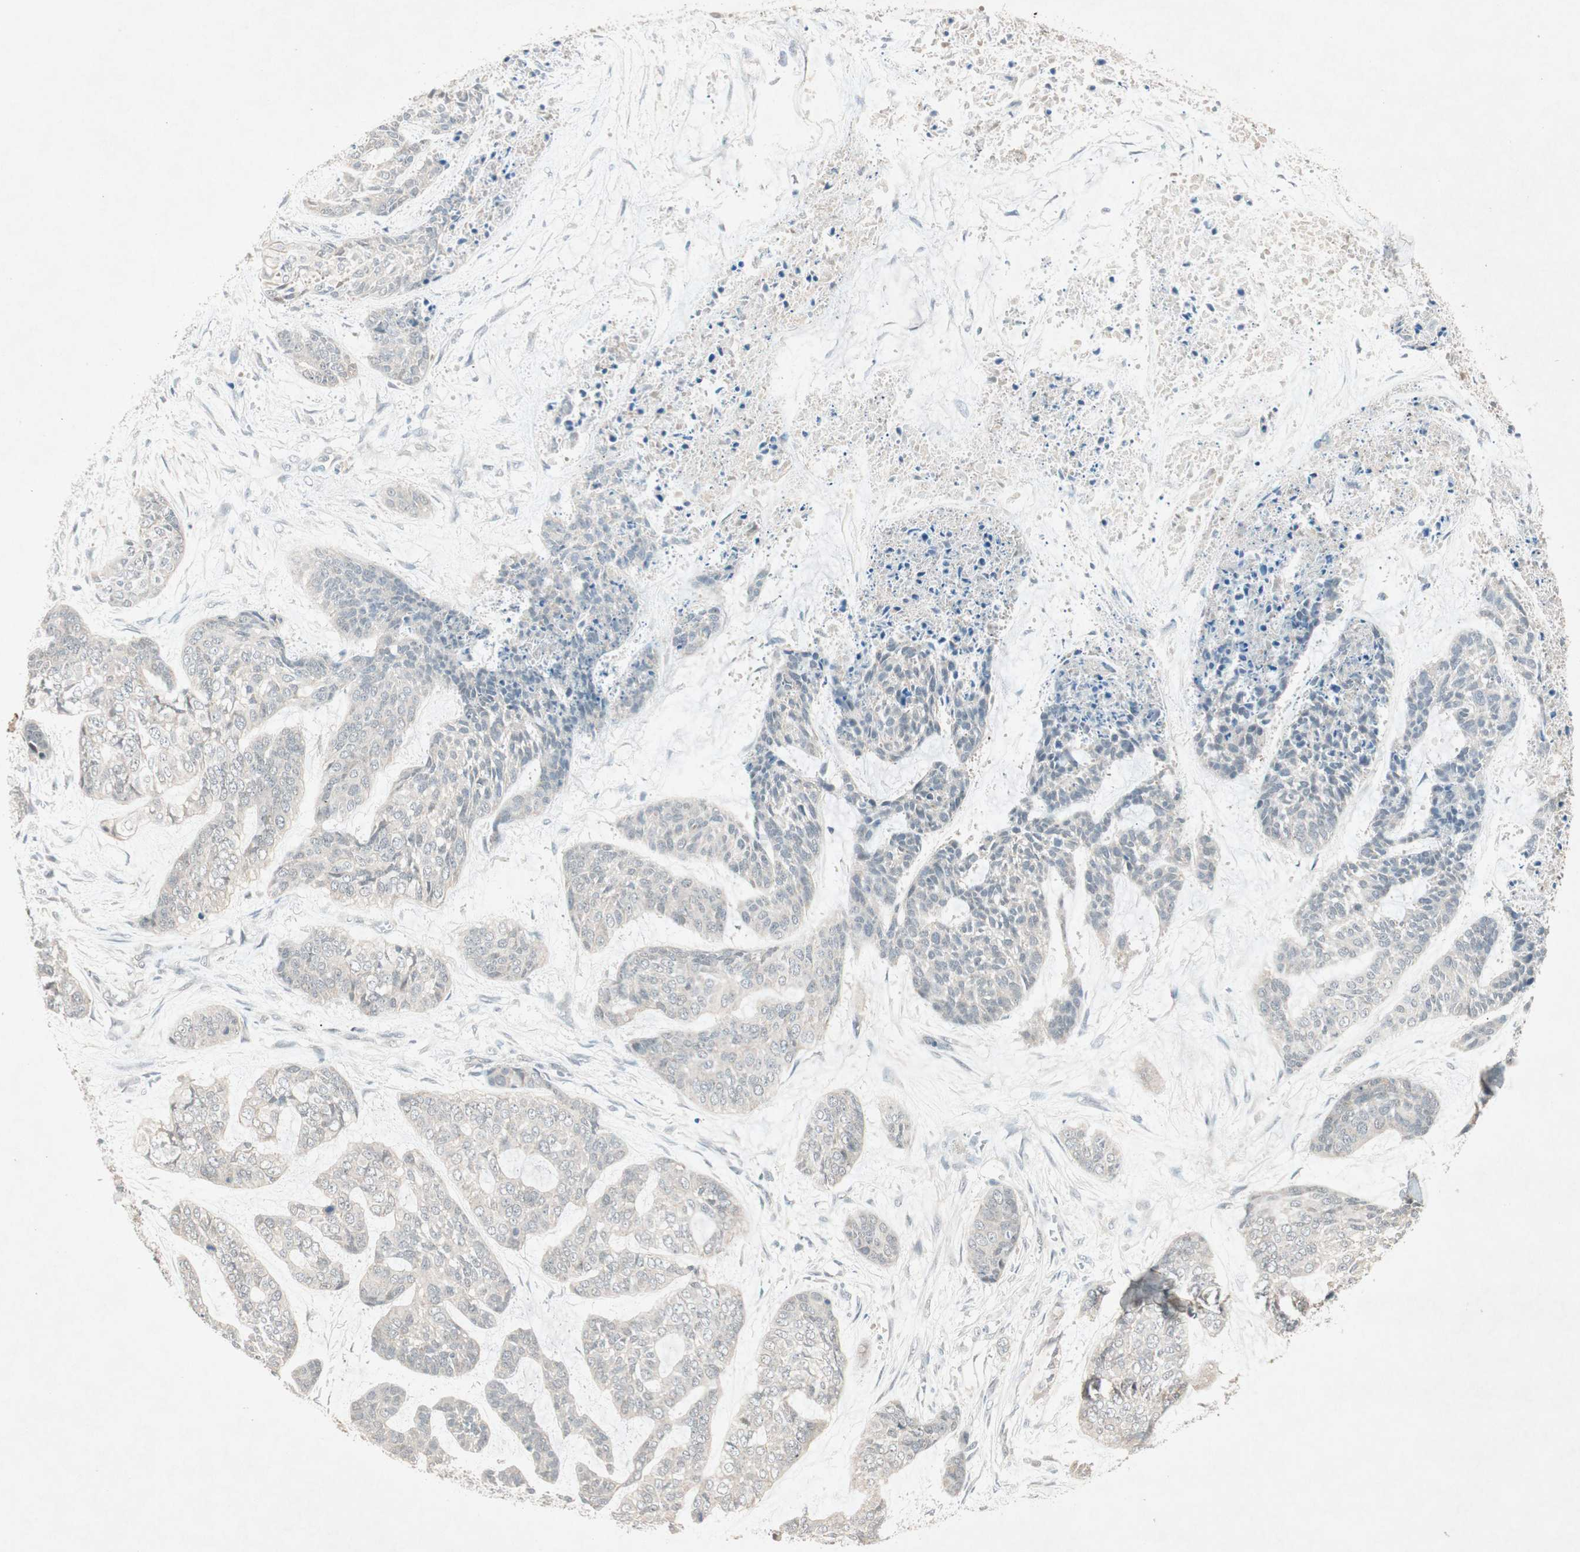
{"staining": {"intensity": "negative", "quantity": "none", "location": "none"}, "tissue": "skin cancer", "cell_type": "Tumor cells", "image_type": "cancer", "snomed": [{"axis": "morphology", "description": "Basal cell carcinoma"}, {"axis": "topography", "description": "Skin"}], "caption": "DAB immunohistochemical staining of human skin cancer (basal cell carcinoma) shows no significant expression in tumor cells.", "gene": "RNGTT", "patient": {"sex": "female", "age": 64}}